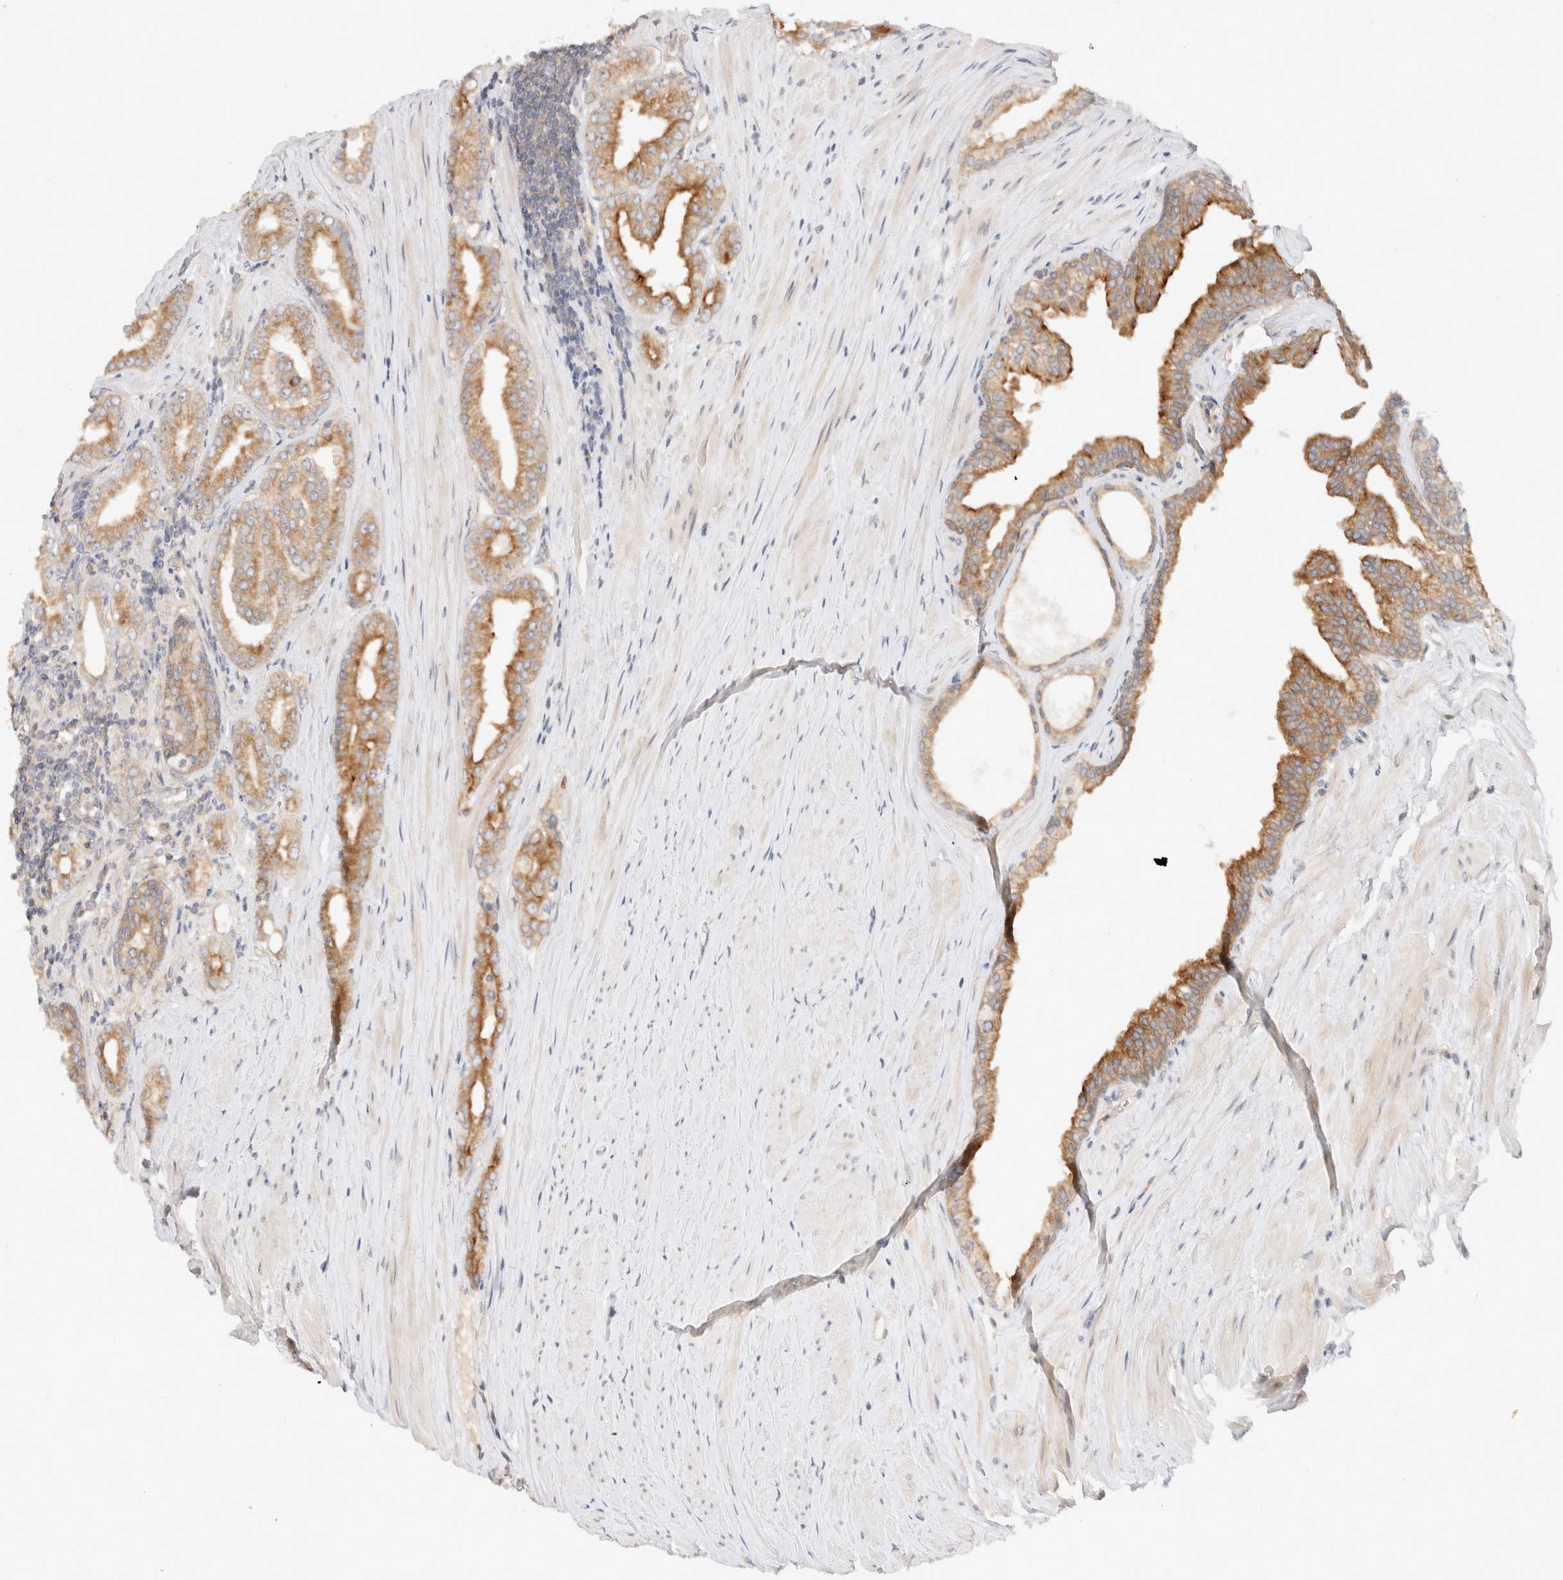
{"staining": {"intensity": "moderate", "quantity": ">75%", "location": "cytoplasmic/membranous"}, "tissue": "prostate cancer", "cell_type": "Tumor cells", "image_type": "cancer", "snomed": [{"axis": "morphology", "description": "Adenocarcinoma, Low grade"}, {"axis": "topography", "description": "Prostate"}], "caption": "Immunohistochemical staining of prostate cancer (adenocarcinoma (low-grade)) demonstrates moderate cytoplasmic/membranous protein staining in approximately >75% of tumor cells.", "gene": "MARK3", "patient": {"sex": "male", "age": 62}}